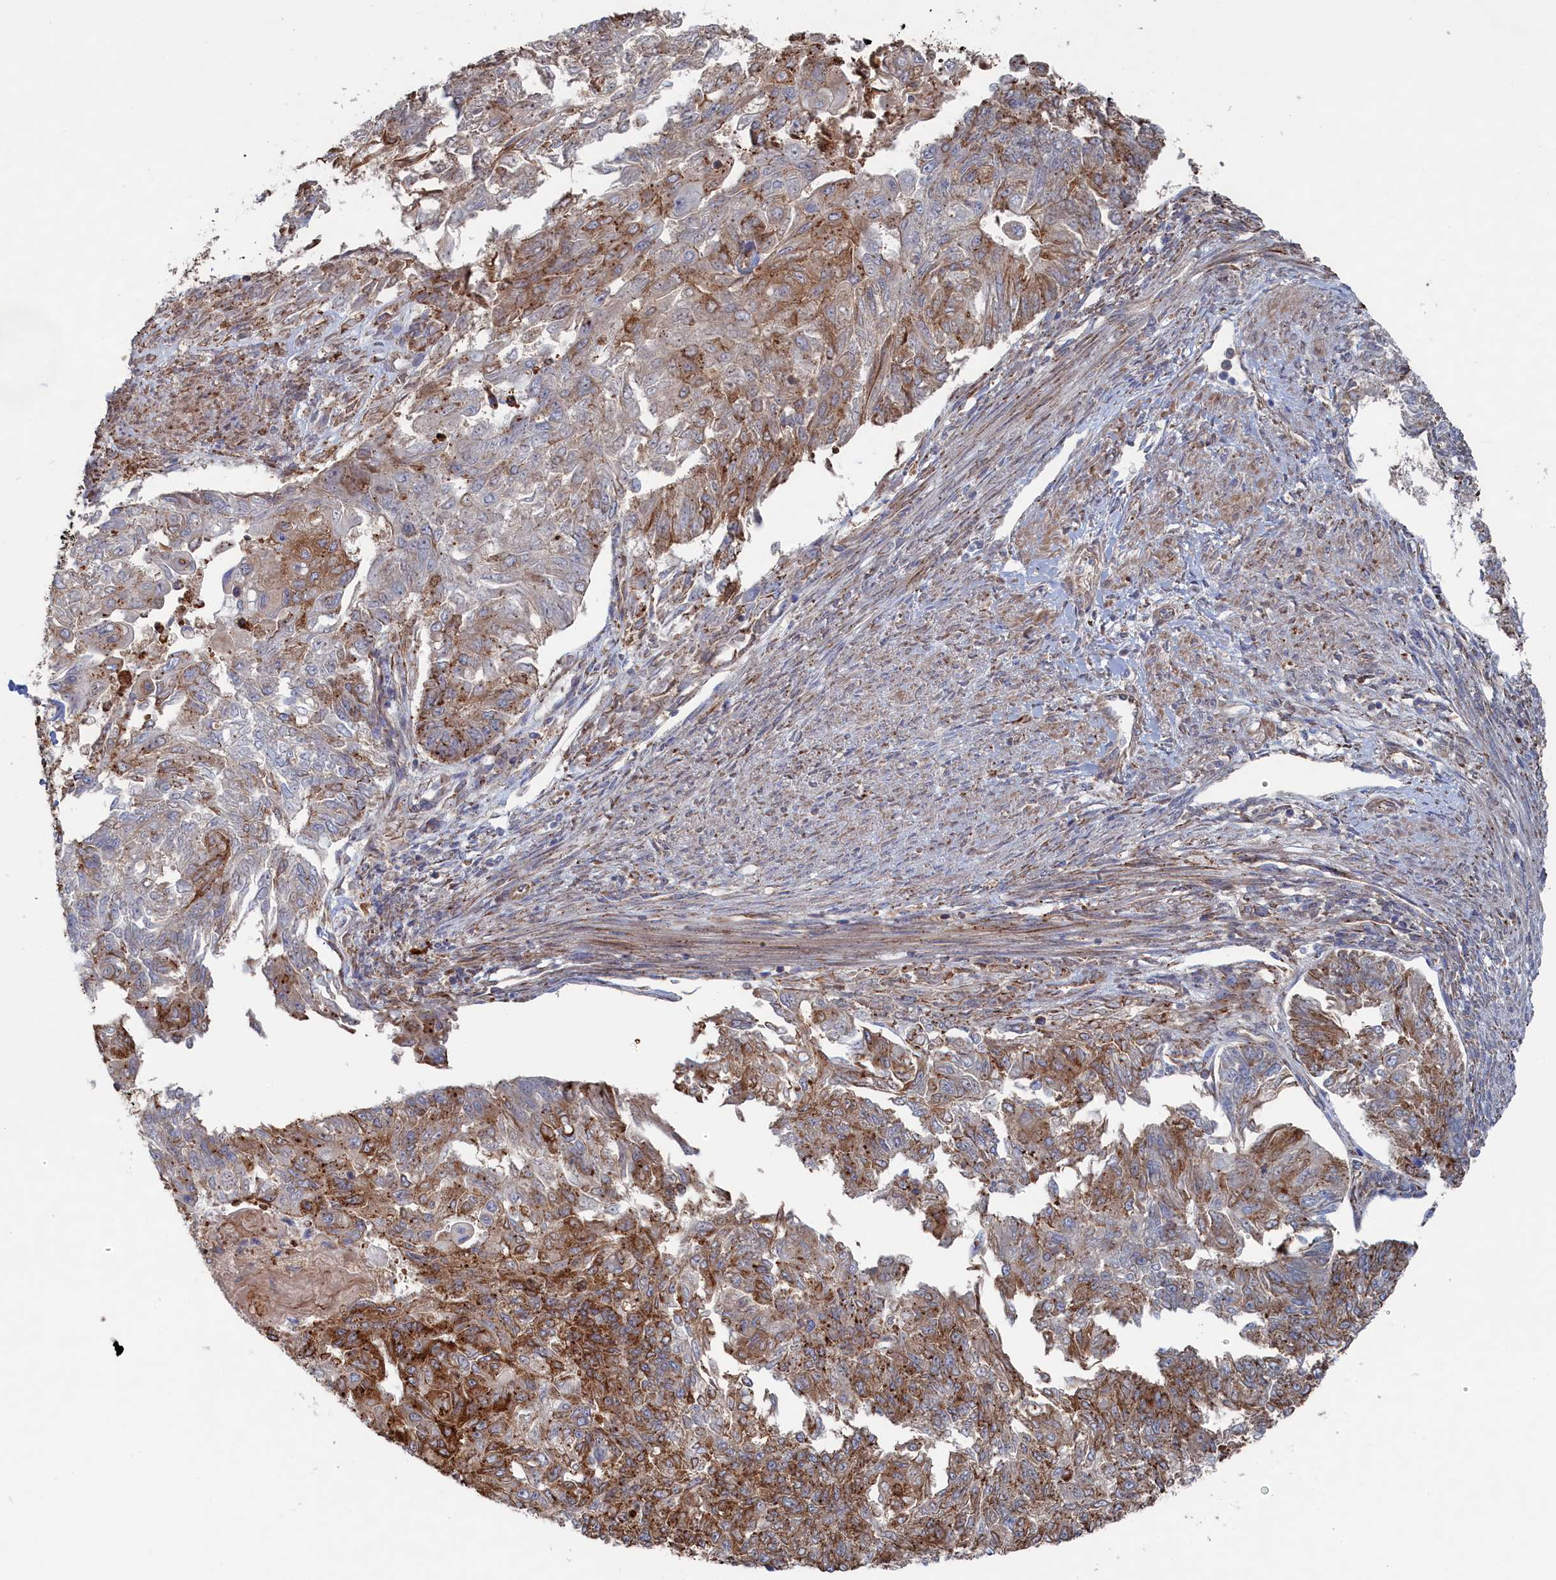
{"staining": {"intensity": "moderate", "quantity": ">75%", "location": "cytoplasmic/membranous"}, "tissue": "endometrial cancer", "cell_type": "Tumor cells", "image_type": "cancer", "snomed": [{"axis": "morphology", "description": "Adenocarcinoma, NOS"}, {"axis": "topography", "description": "Endometrium"}], "caption": "Immunohistochemical staining of adenocarcinoma (endometrial) exhibits medium levels of moderate cytoplasmic/membranous staining in about >75% of tumor cells.", "gene": "BPIFB6", "patient": {"sex": "female", "age": 32}}